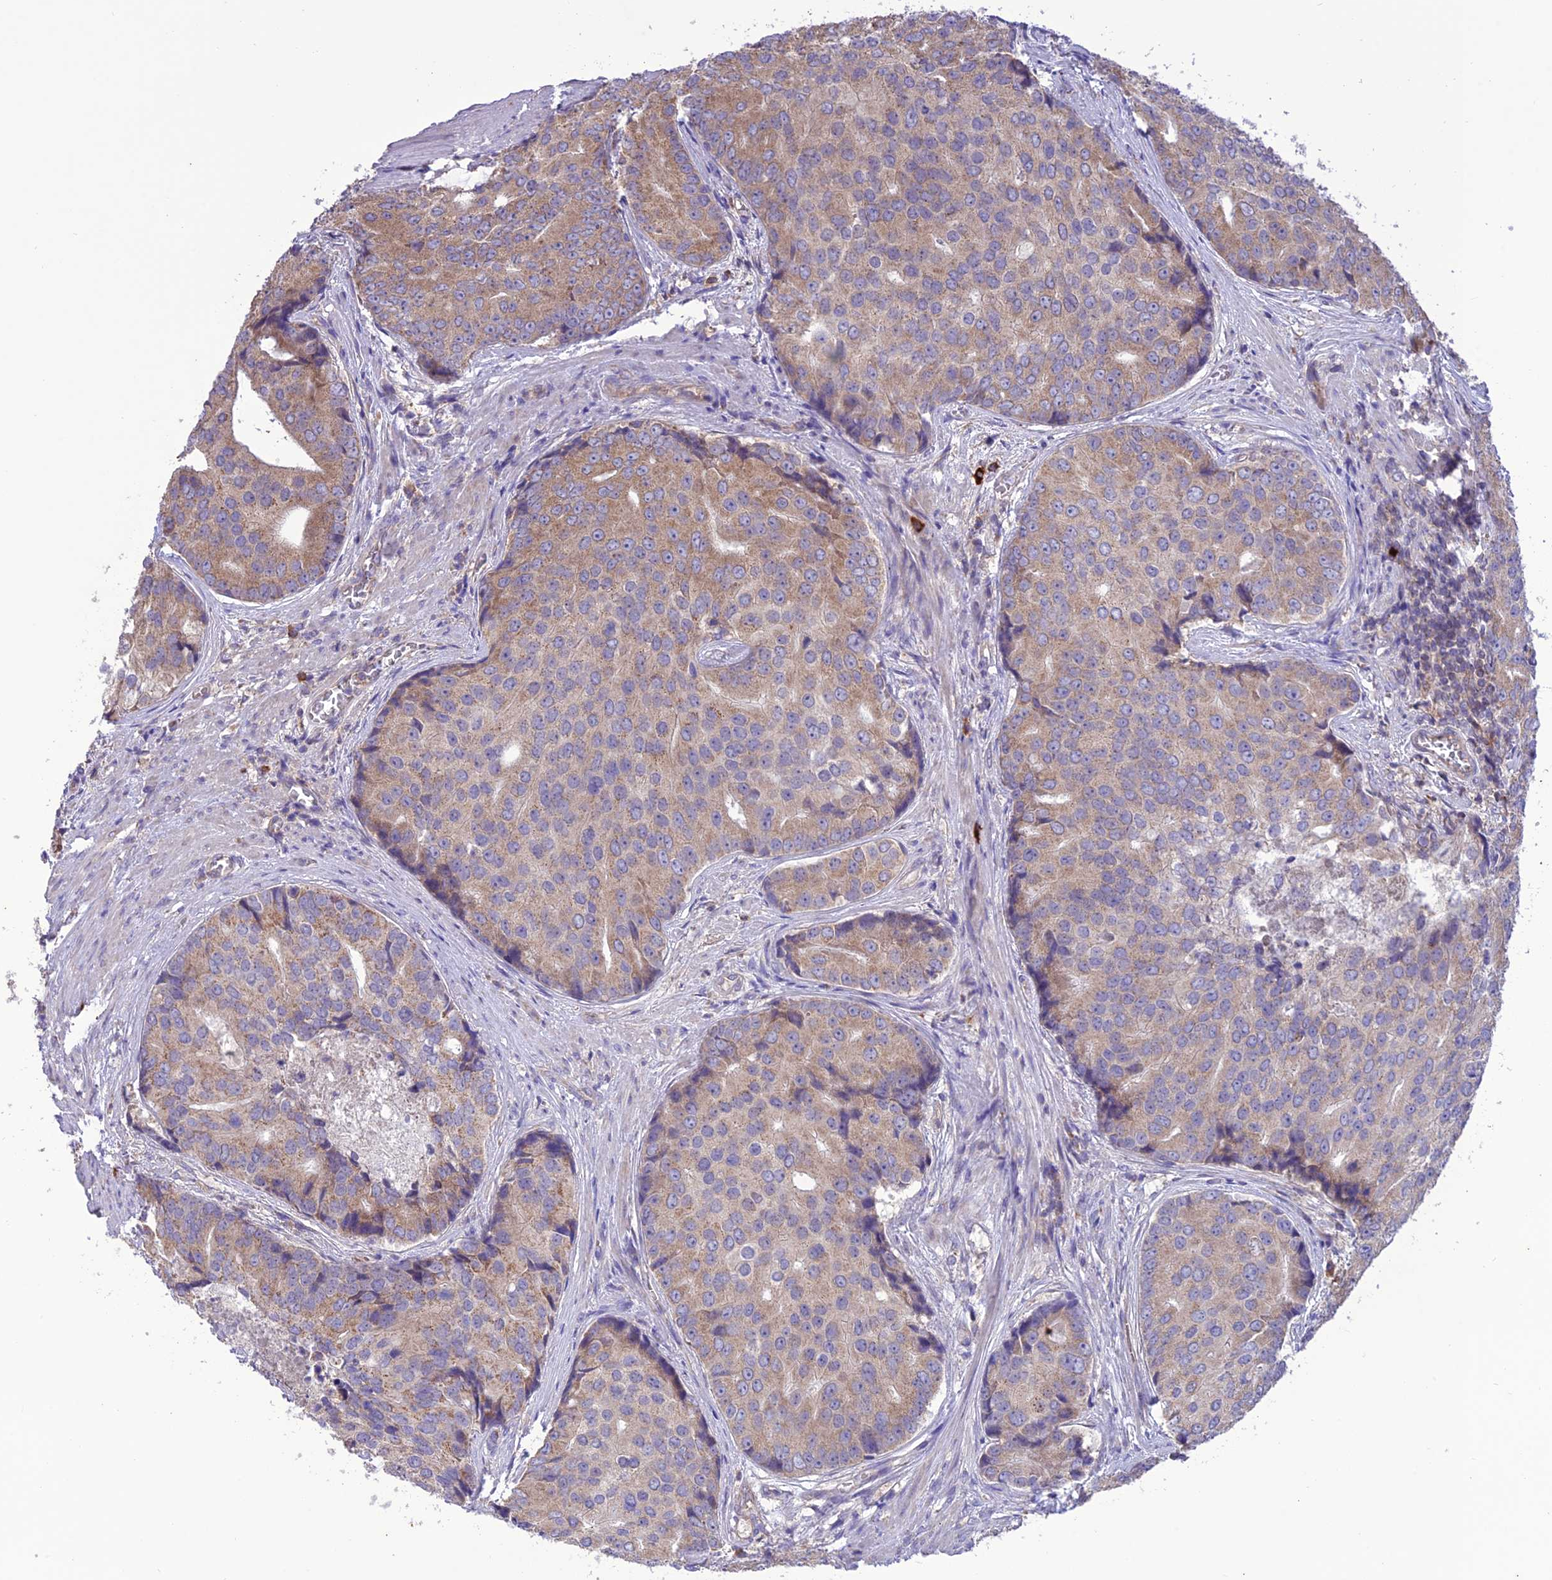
{"staining": {"intensity": "moderate", "quantity": "<25%", "location": "cytoplasmic/membranous"}, "tissue": "prostate cancer", "cell_type": "Tumor cells", "image_type": "cancer", "snomed": [{"axis": "morphology", "description": "Adenocarcinoma, High grade"}, {"axis": "topography", "description": "Prostate"}], "caption": "A photomicrograph of human prostate cancer stained for a protein displays moderate cytoplasmic/membranous brown staining in tumor cells.", "gene": "NDUFAF1", "patient": {"sex": "male", "age": 62}}